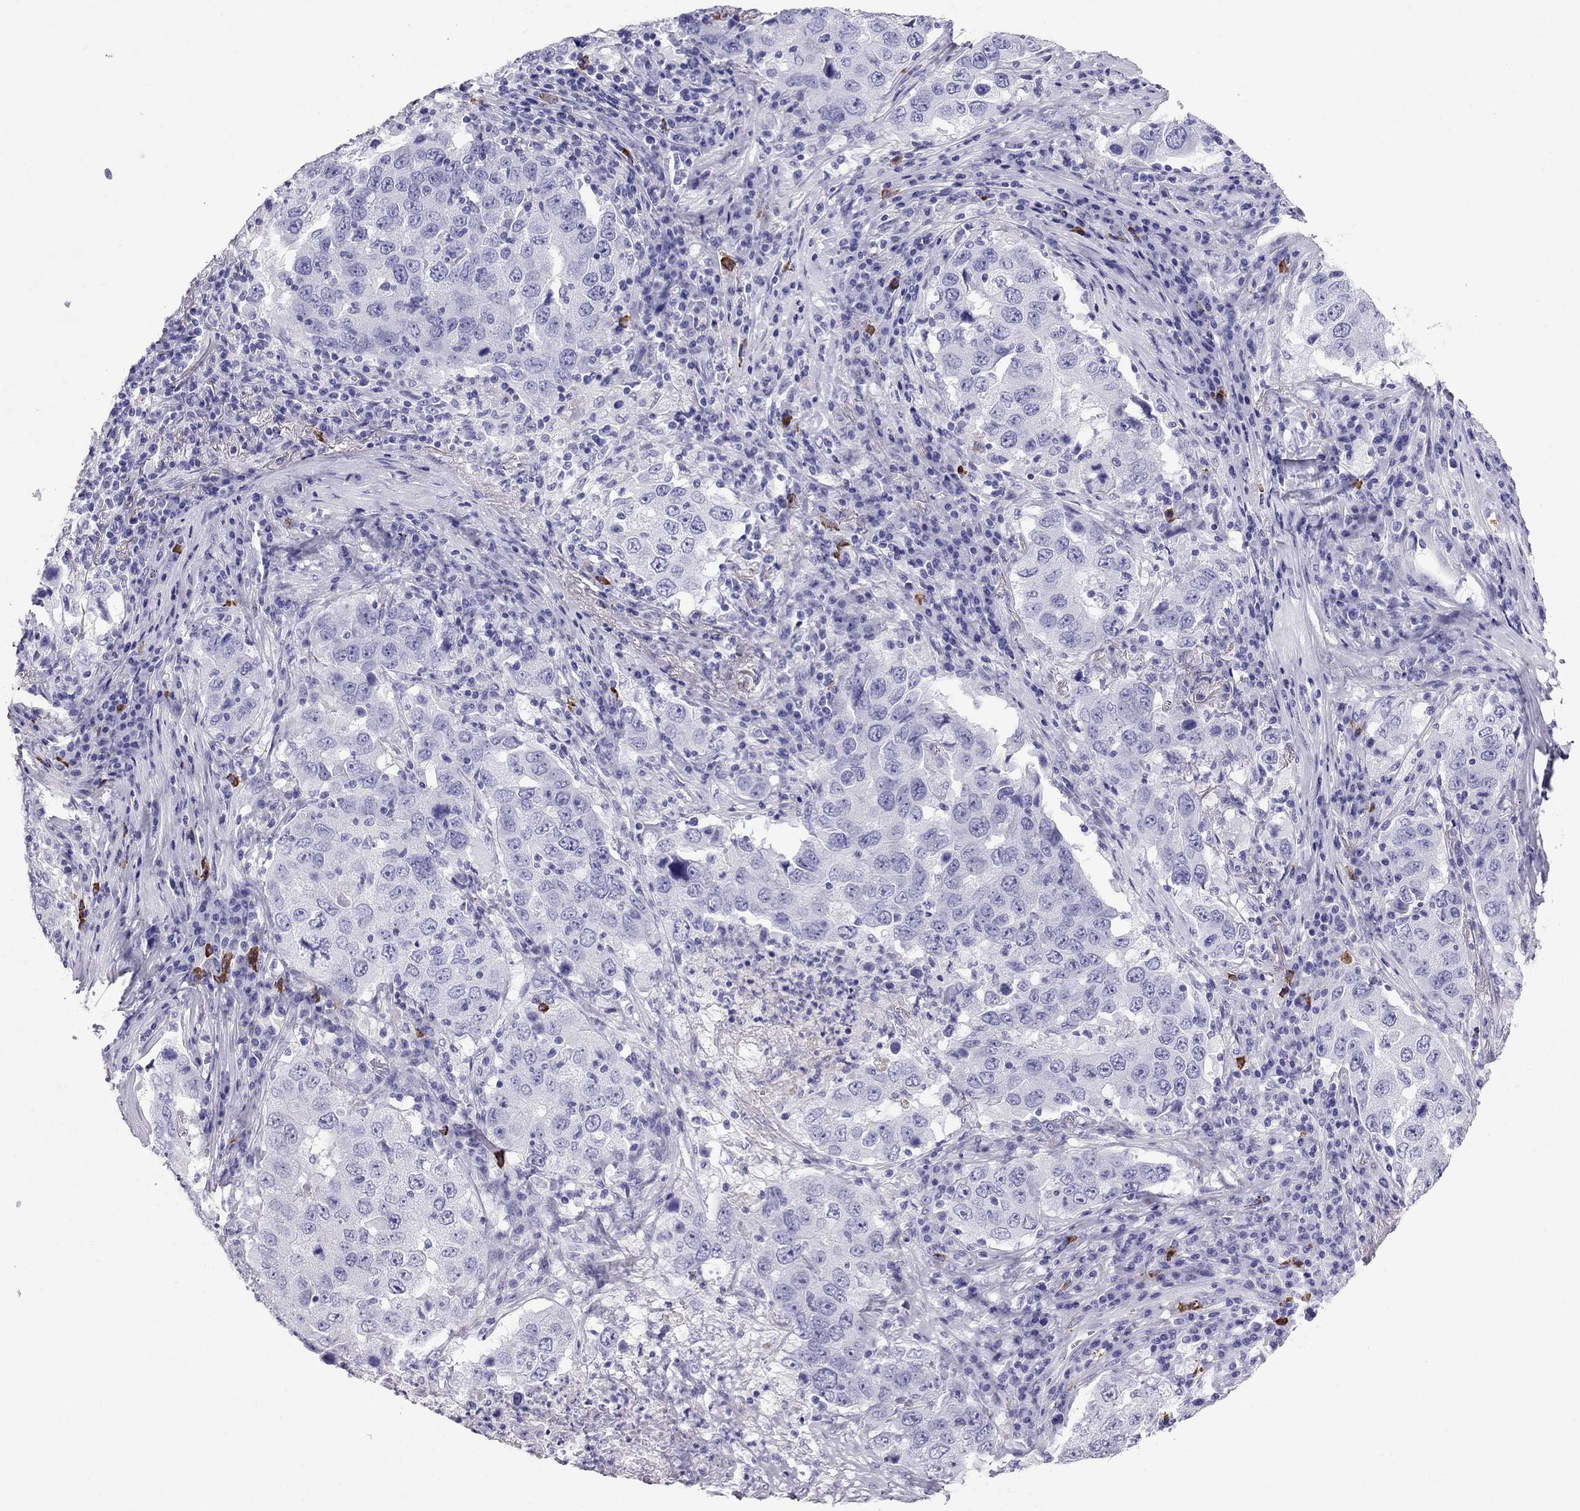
{"staining": {"intensity": "negative", "quantity": "none", "location": "none"}, "tissue": "lung cancer", "cell_type": "Tumor cells", "image_type": "cancer", "snomed": [{"axis": "morphology", "description": "Adenocarcinoma, NOS"}, {"axis": "topography", "description": "Lung"}], "caption": "This micrograph is of lung cancer (adenocarcinoma) stained with IHC to label a protein in brown with the nuclei are counter-stained blue. There is no positivity in tumor cells.", "gene": "SCART1", "patient": {"sex": "male", "age": 73}}